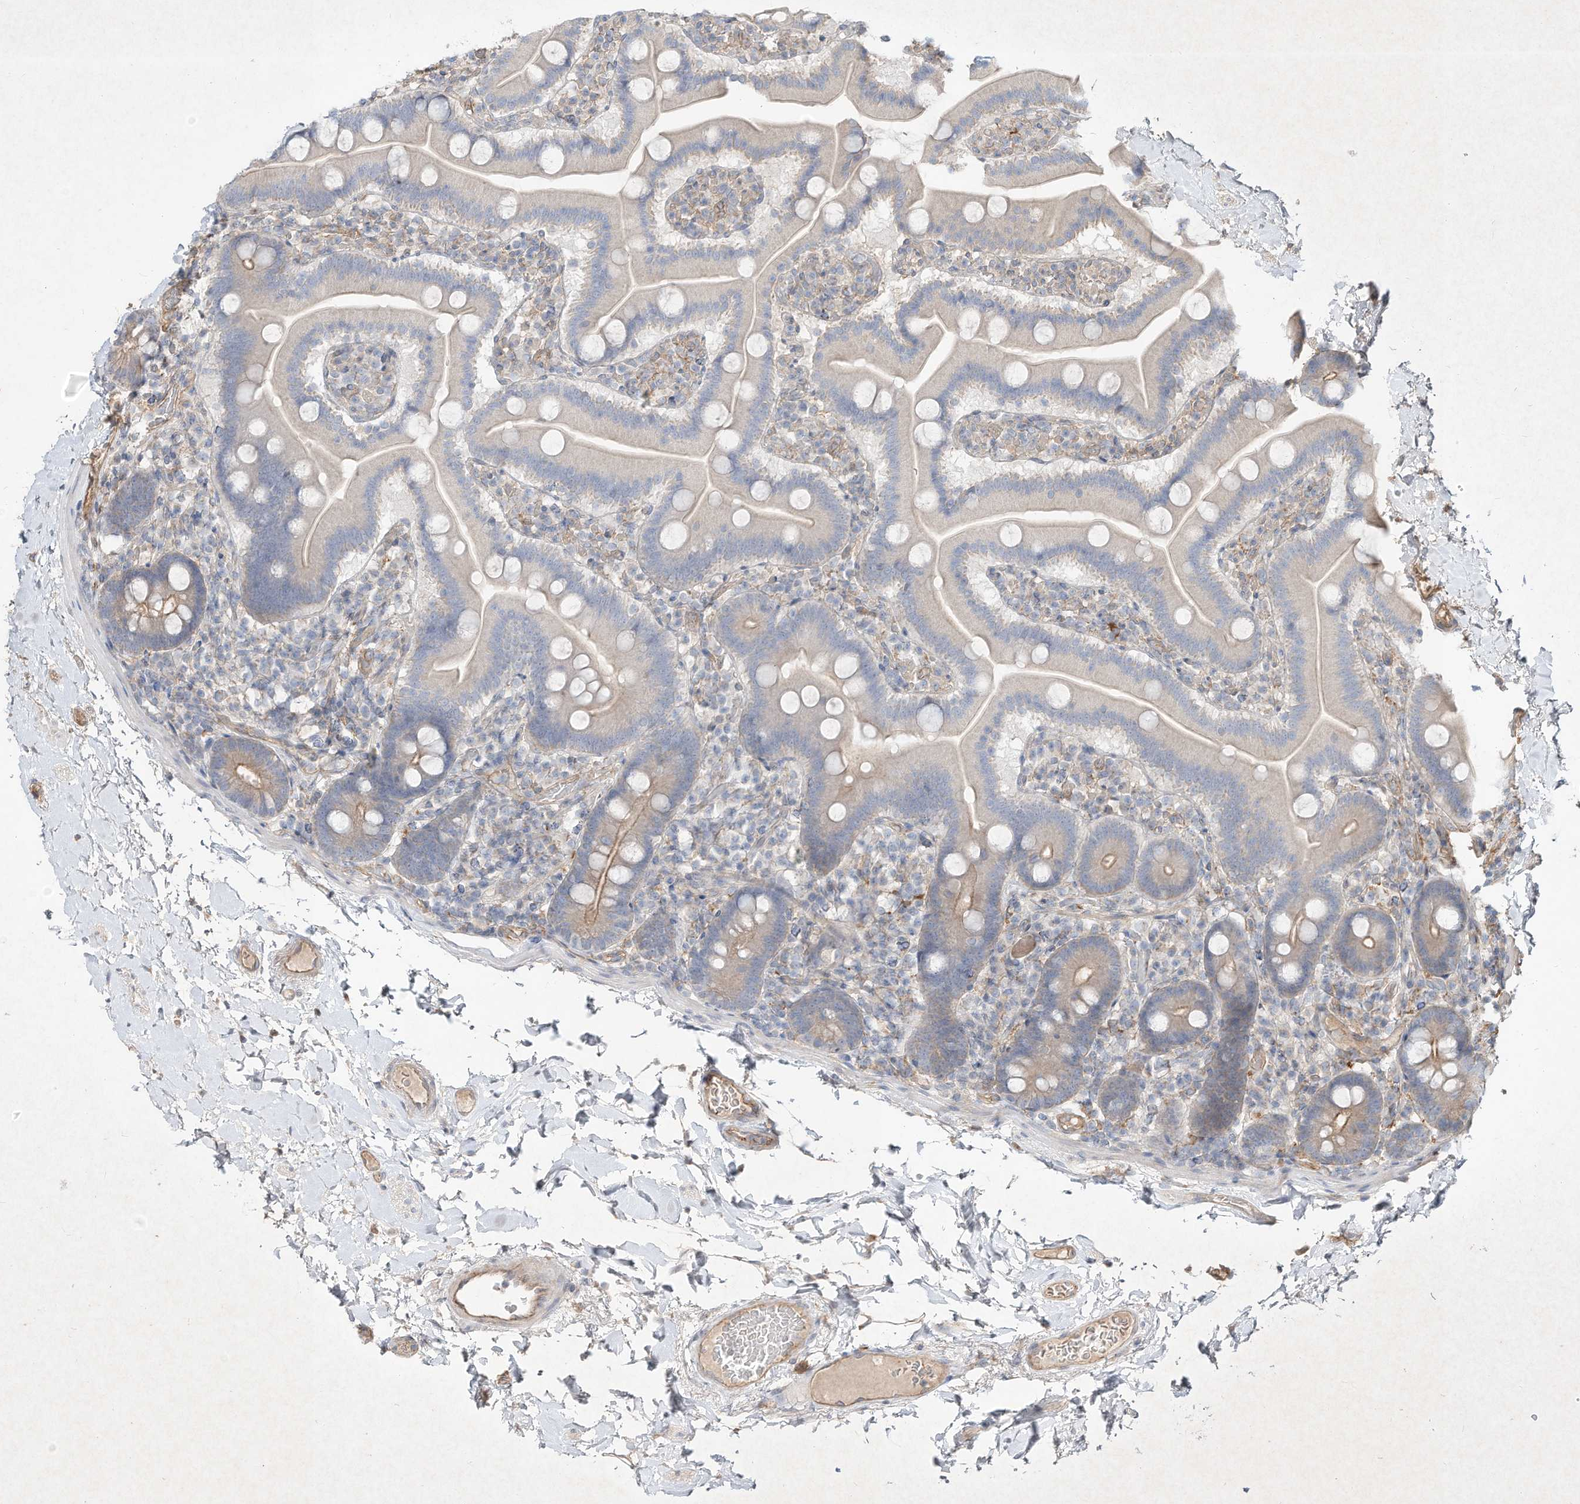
{"staining": {"intensity": "weak", "quantity": "25%-75%", "location": "cytoplasmic/membranous"}, "tissue": "duodenum", "cell_type": "Glandular cells", "image_type": "normal", "snomed": [{"axis": "morphology", "description": "Normal tissue, NOS"}, {"axis": "topography", "description": "Duodenum"}], "caption": "A brown stain shows weak cytoplasmic/membranous staining of a protein in glandular cells of benign duodenum. (IHC, brightfield microscopy, high magnification).", "gene": "HTR5A", "patient": {"sex": "male", "age": 55}}